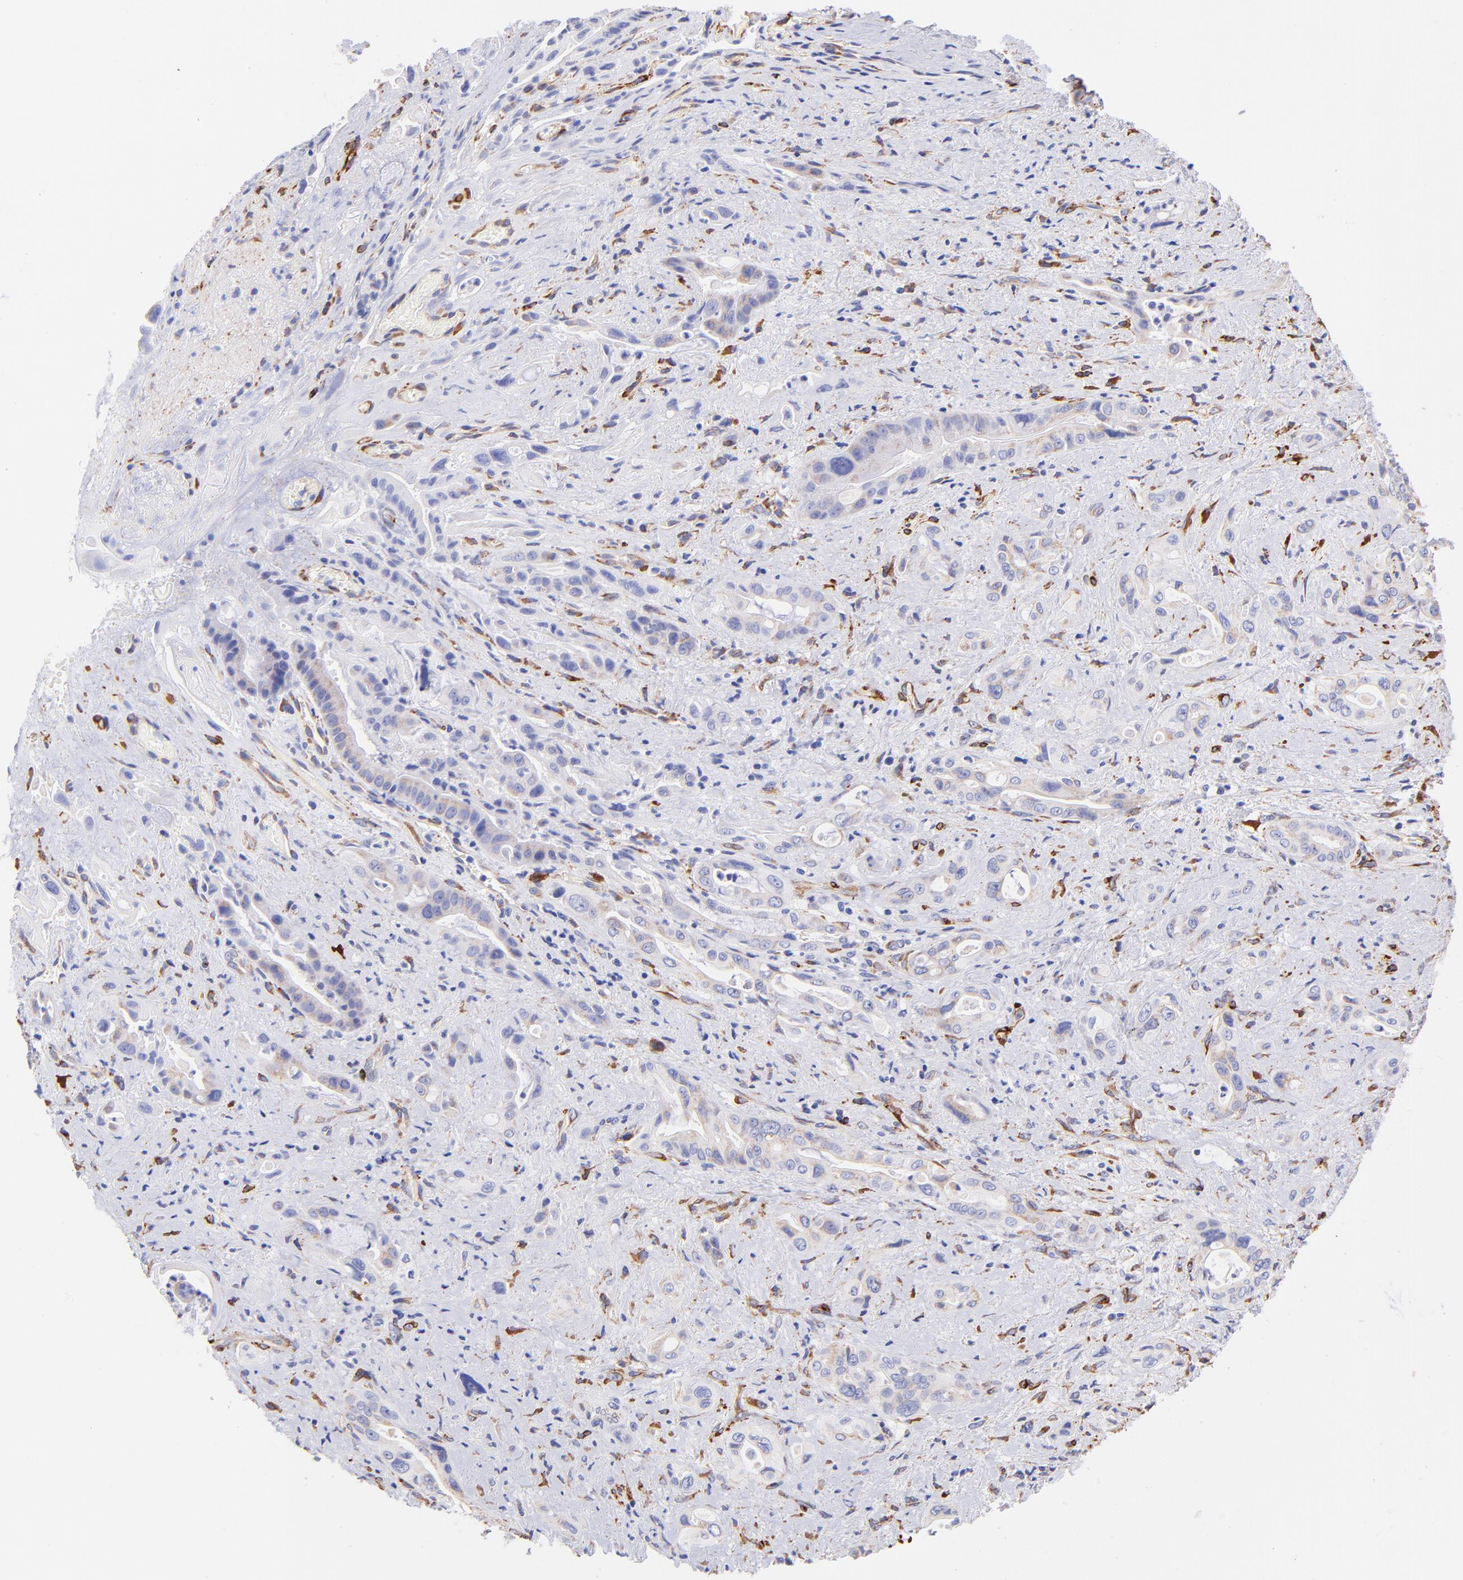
{"staining": {"intensity": "weak", "quantity": "25%-75%", "location": "cytoplasmic/membranous"}, "tissue": "pancreatic cancer", "cell_type": "Tumor cells", "image_type": "cancer", "snomed": [{"axis": "morphology", "description": "Adenocarcinoma, NOS"}, {"axis": "topography", "description": "Pancreas"}], "caption": "Pancreatic cancer stained for a protein demonstrates weak cytoplasmic/membranous positivity in tumor cells.", "gene": "SPARC", "patient": {"sex": "male", "age": 77}}